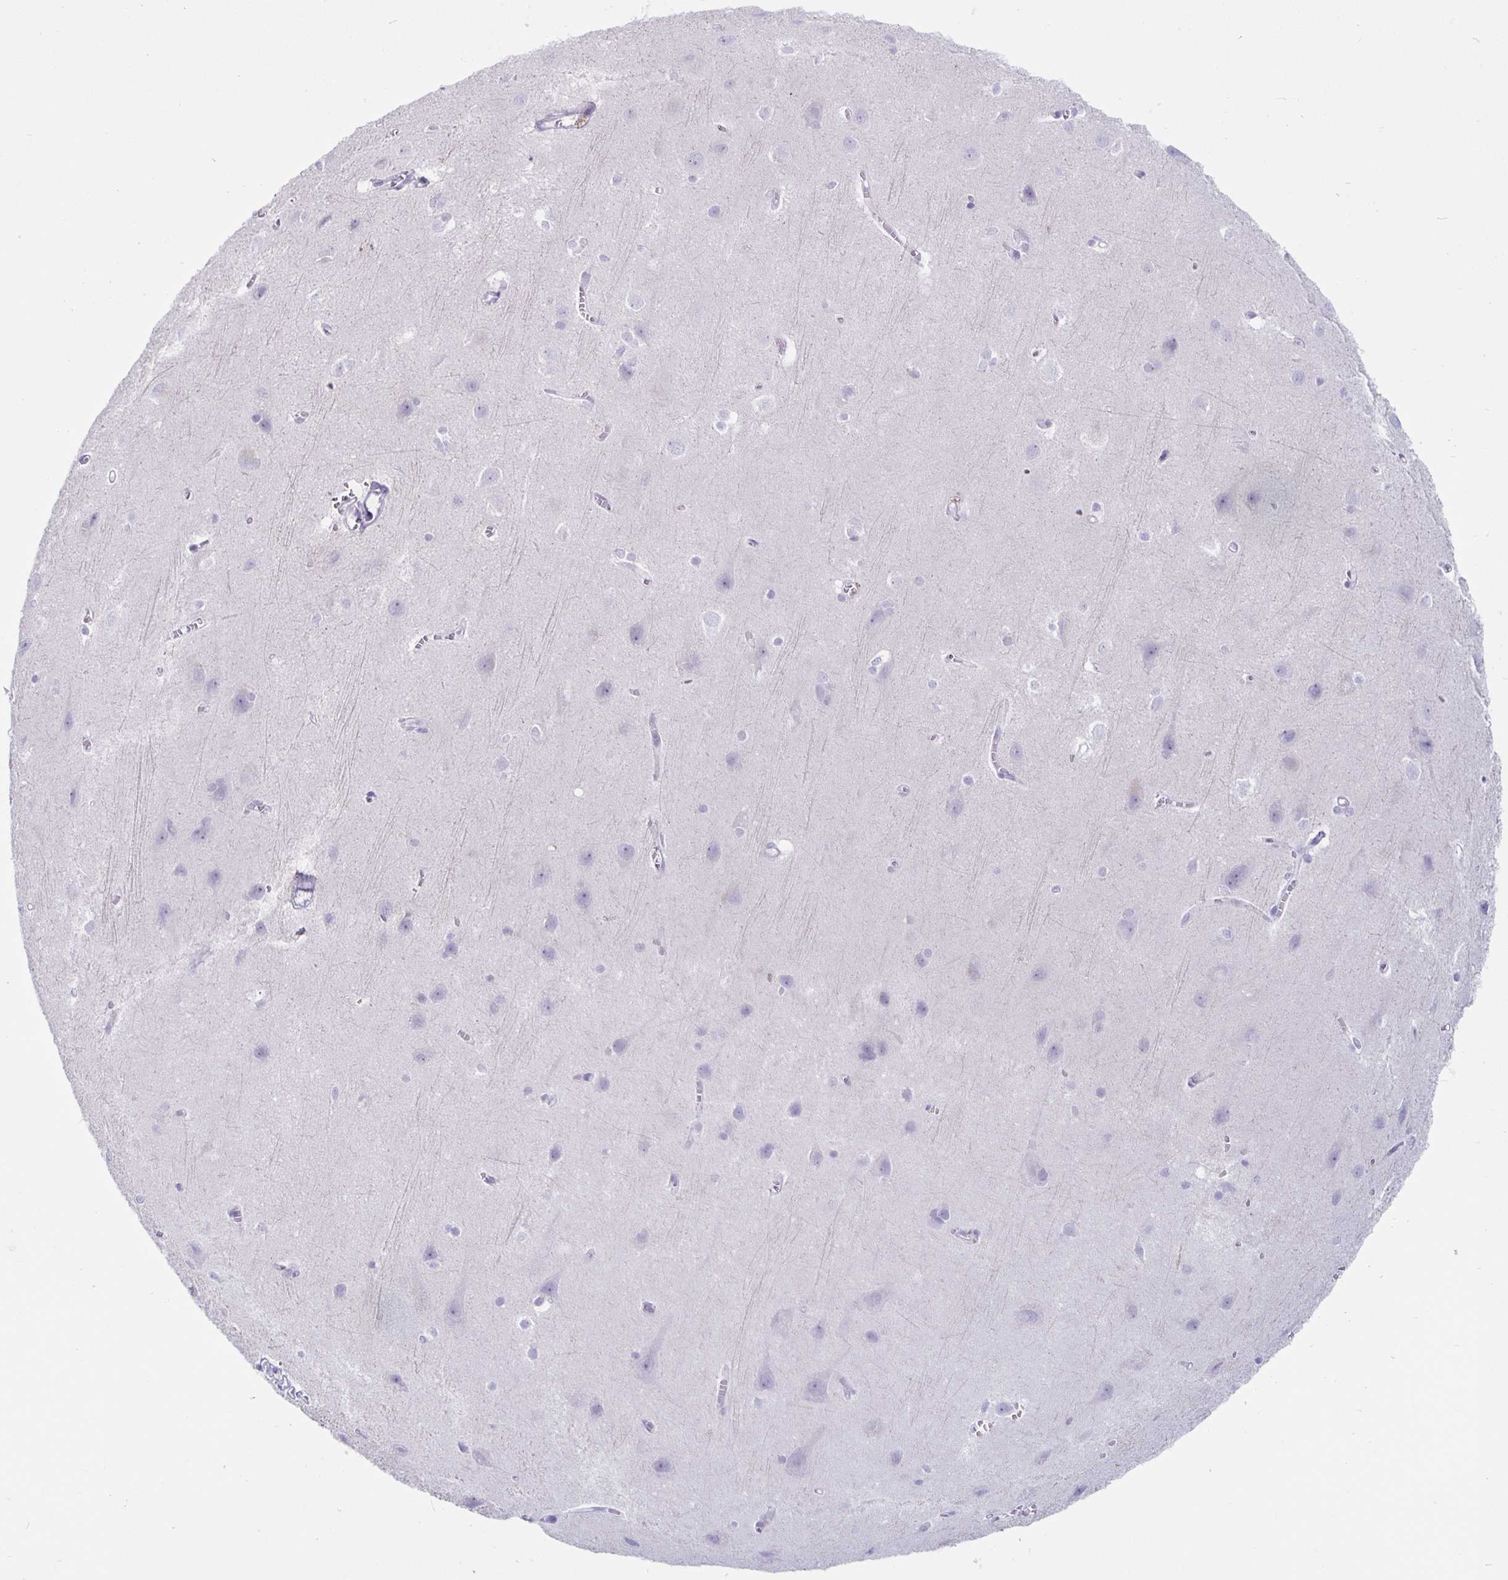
{"staining": {"intensity": "negative", "quantity": "none", "location": "none"}, "tissue": "cerebral cortex", "cell_type": "Endothelial cells", "image_type": "normal", "snomed": [{"axis": "morphology", "description": "Normal tissue, NOS"}, {"axis": "topography", "description": "Cerebral cortex"}], "caption": "Immunohistochemistry (IHC) of unremarkable cerebral cortex exhibits no positivity in endothelial cells. (DAB IHC, high magnification).", "gene": "GZMK", "patient": {"sex": "male", "age": 37}}